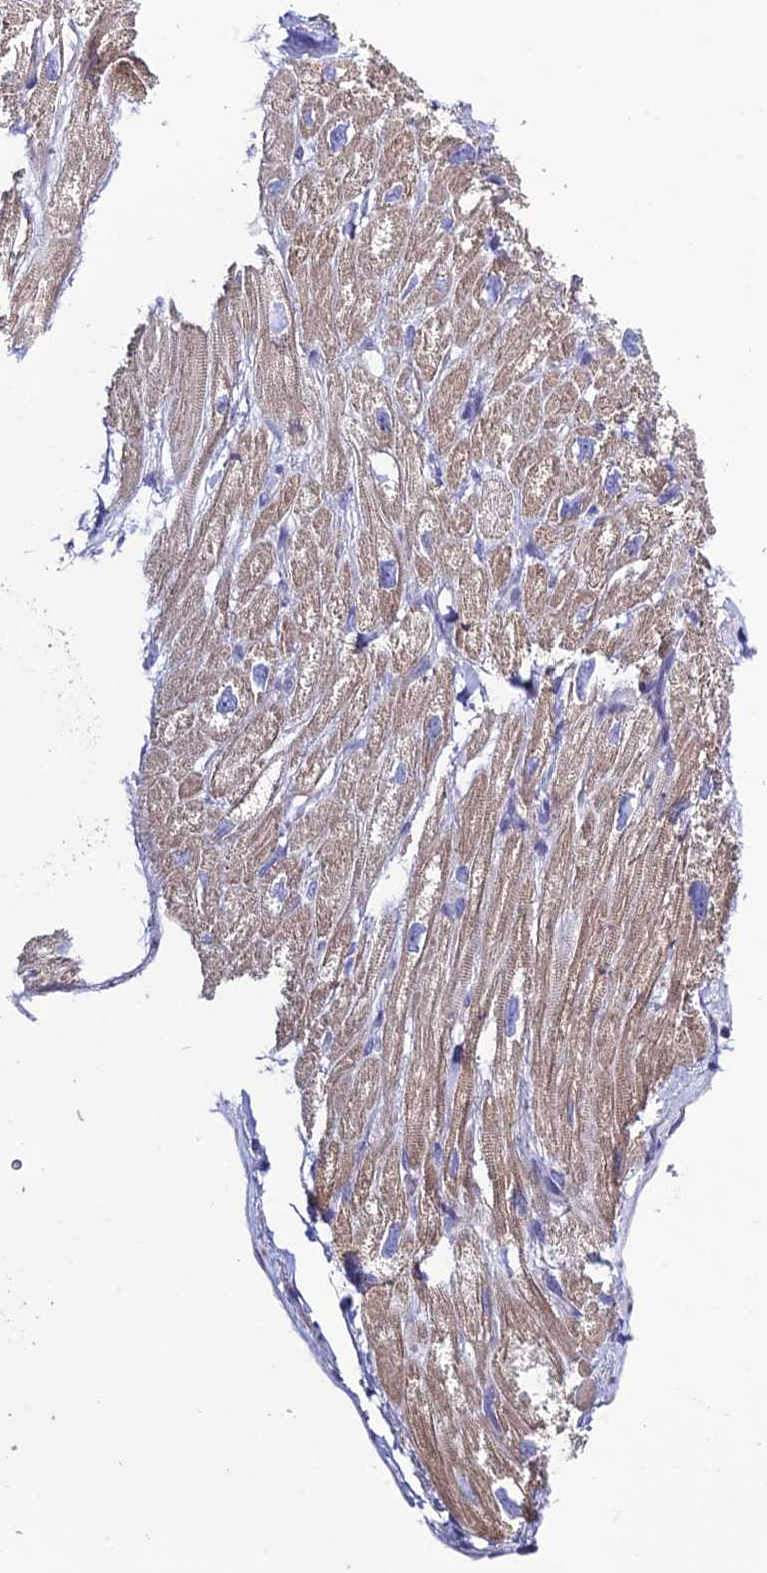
{"staining": {"intensity": "weak", "quantity": "25%-75%", "location": "cytoplasmic/membranous"}, "tissue": "heart muscle", "cell_type": "Cardiomyocytes", "image_type": "normal", "snomed": [{"axis": "morphology", "description": "Normal tissue, NOS"}, {"axis": "topography", "description": "Heart"}], "caption": "Brown immunohistochemical staining in unremarkable heart muscle reveals weak cytoplasmic/membranous expression in approximately 25%-75% of cardiomyocytes.", "gene": "BHMT2", "patient": {"sex": "male", "age": 65}}